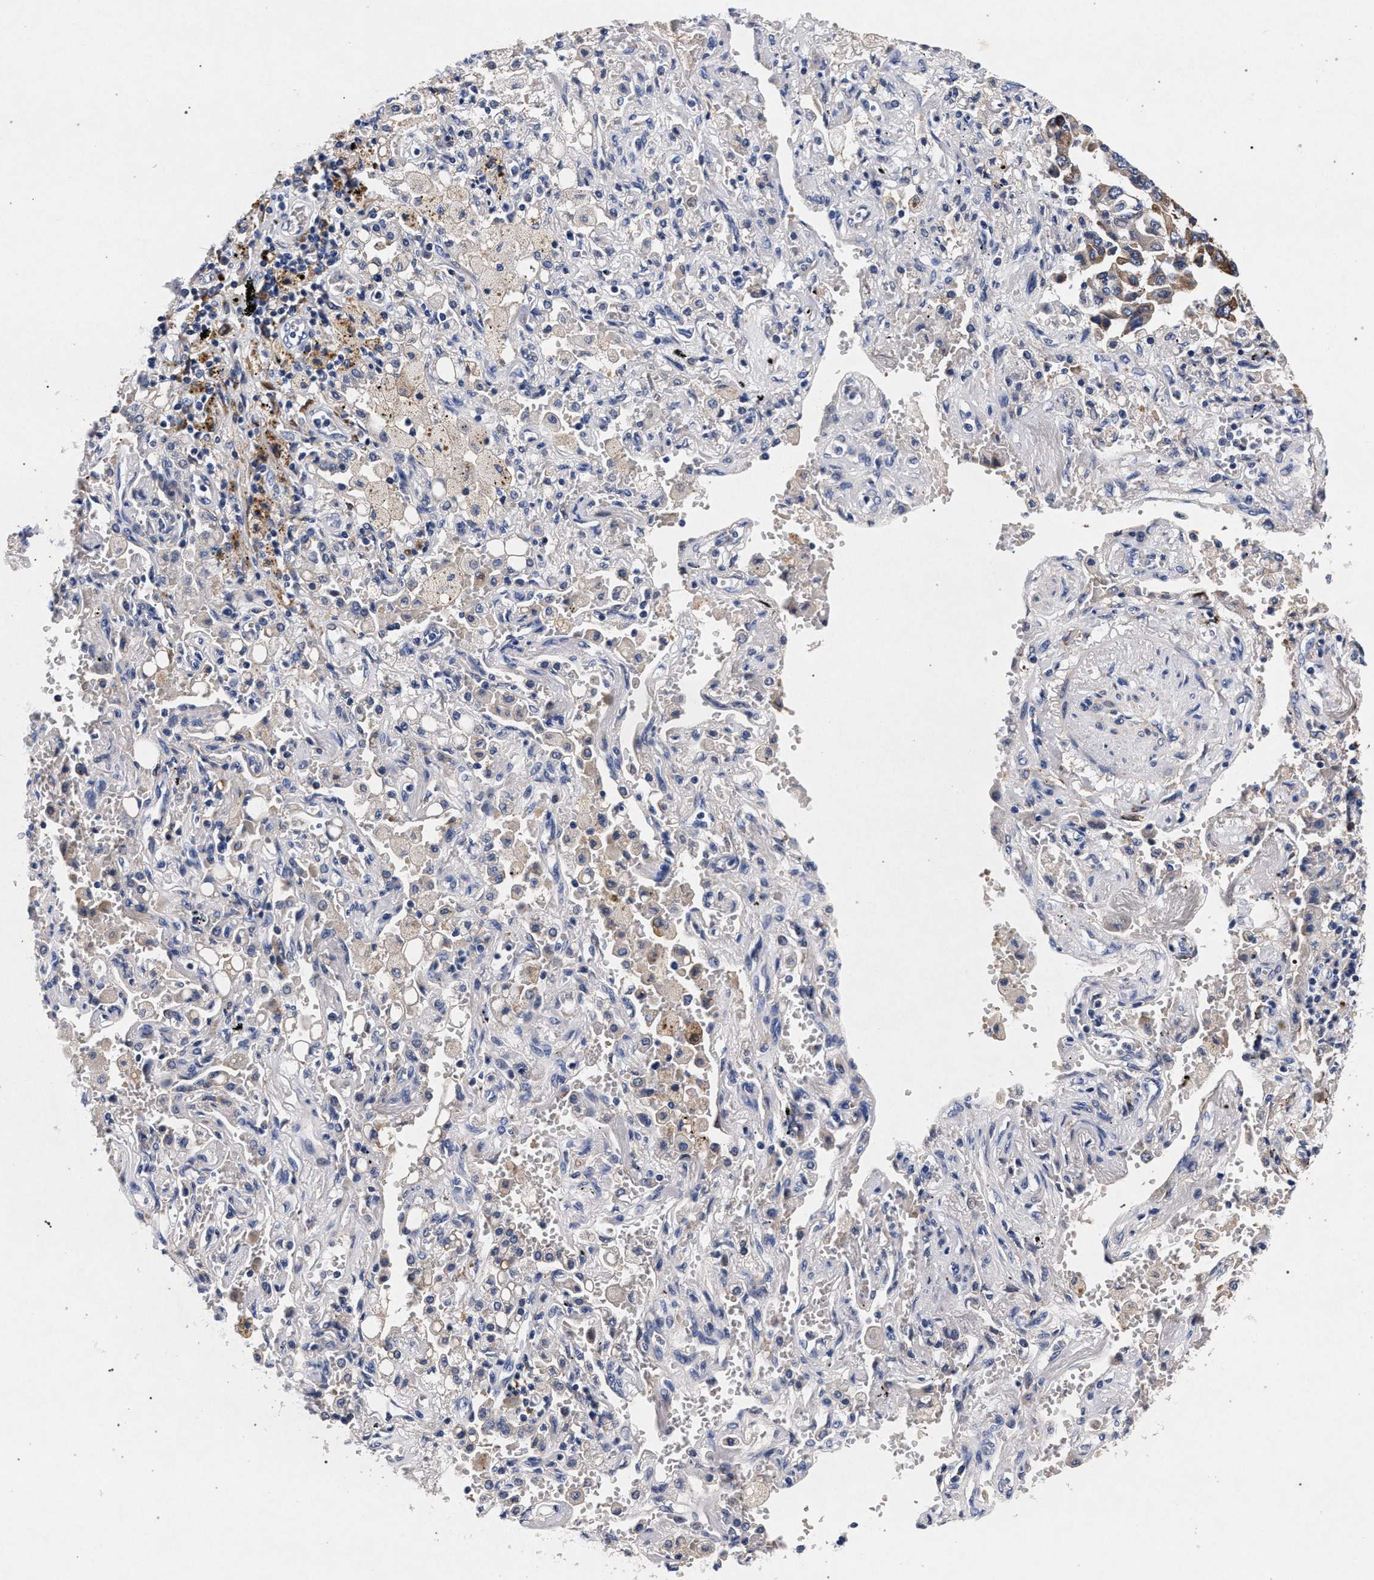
{"staining": {"intensity": "moderate", "quantity": ">75%", "location": "cytoplasmic/membranous"}, "tissue": "lung cancer", "cell_type": "Tumor cells", "image_type": "cancer", "snomed": [{"axis": "morphology", "description": "Adenocarcinoma, NOS"}, {"axis": "topography", "description": "Lung"}], "caption": "There is medium levels of moderate cytoplasmic/membranous staining in tumor cells of lung cancer (adenocarcinoma), as demonstrated by immunohistochemical staining (brown color).", "gene": "NEK7", "patient": {"sex": "female", "age": 65}}